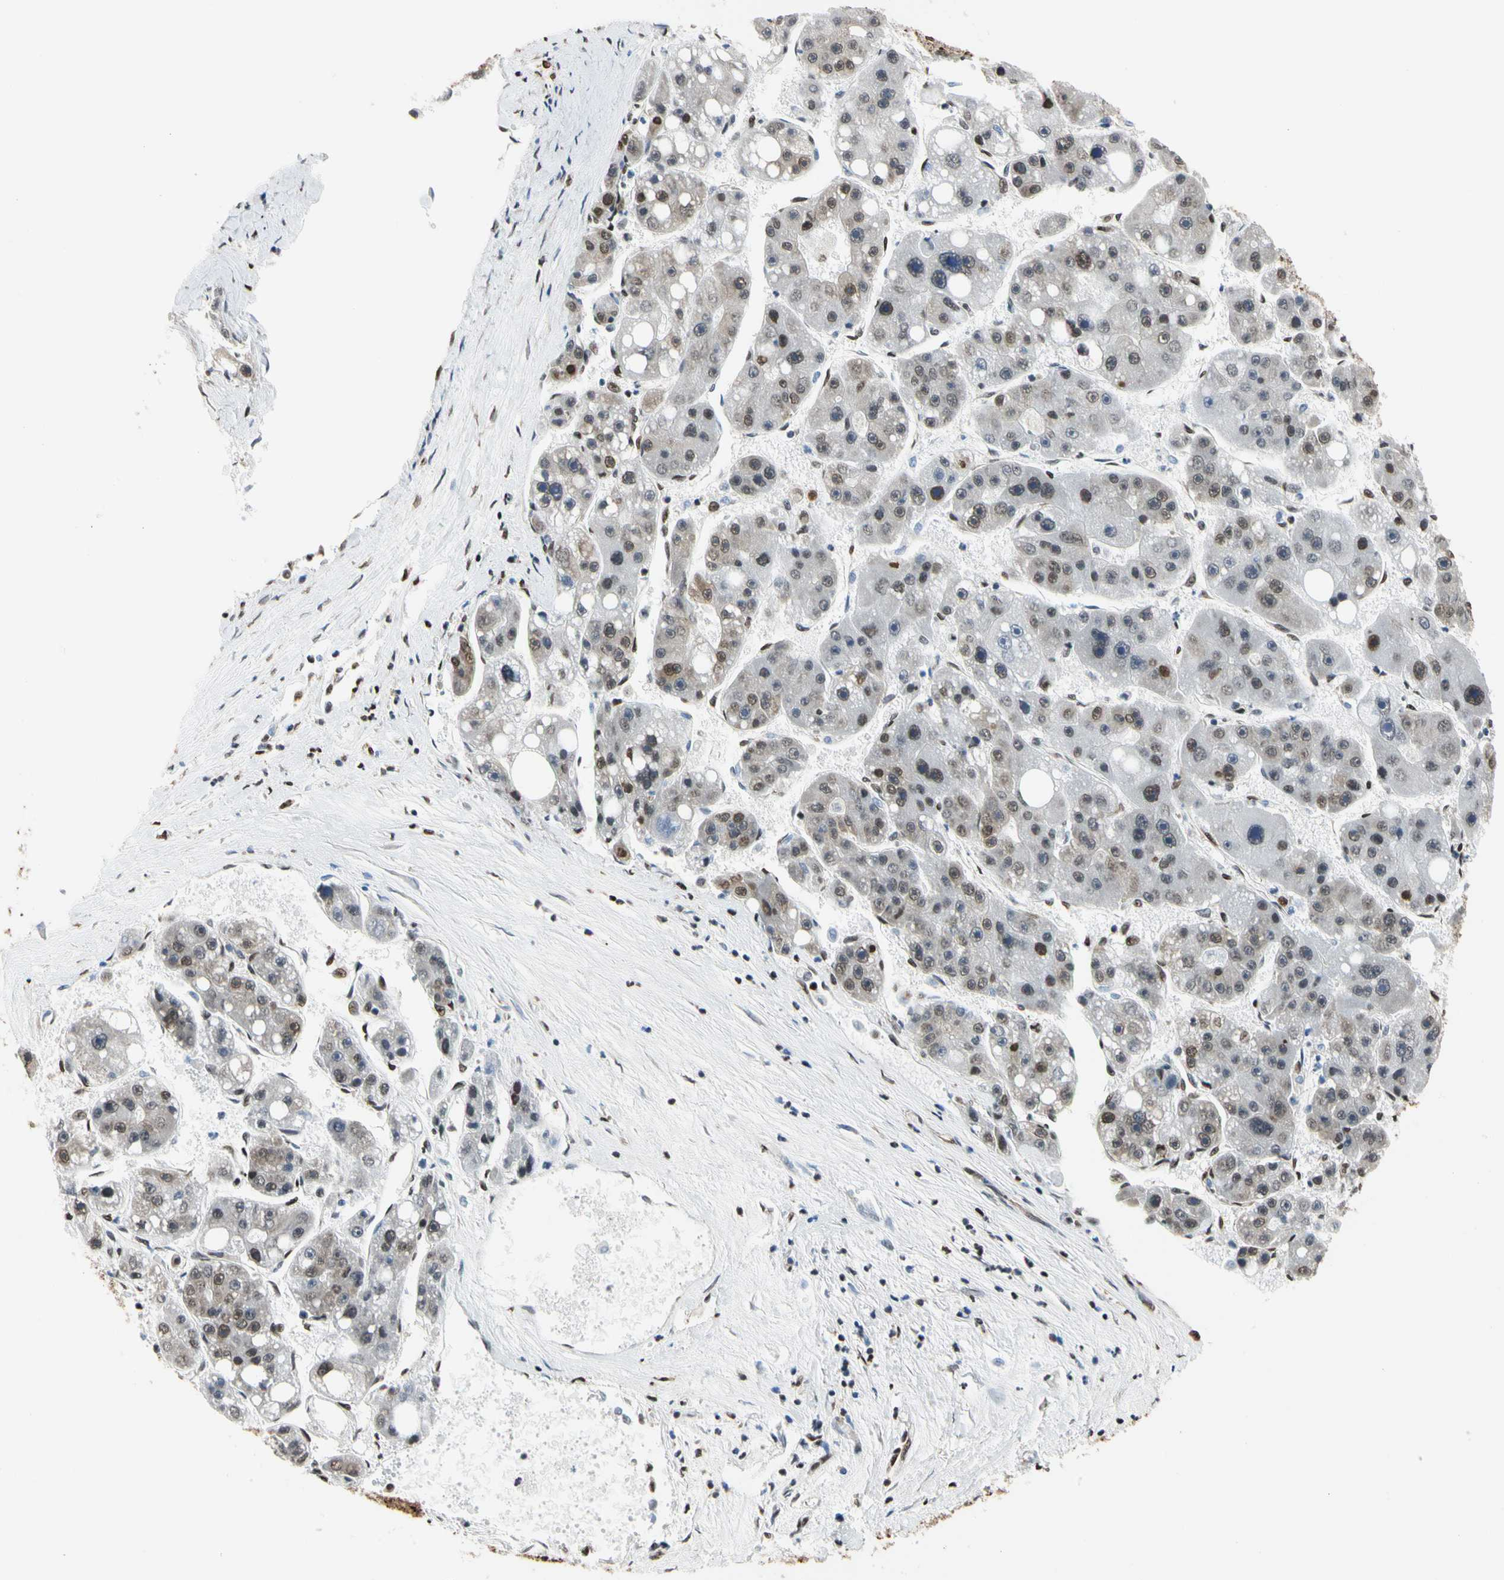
{"staining": {"intensity": "moderate", "quantity": "<25%", "location": "cytoplasmic/membranous,nuclear"}, "tissue": "liver cancer", "cell_type": "Tumor cells", "image_type": "cancer", "snomed": [{"axis": "morphology", "description": "Carcinoma, Hepatocellular, NOS"}, {"axis": "topography", "description": "Liver"}], "caption": "Hepatocellular carcinoma (liver) stained with a protein marker demonstrates moderate staining in tumor cells.", "gene": "HNRNPK", "patient": {"sex": "female", "age": 61}}